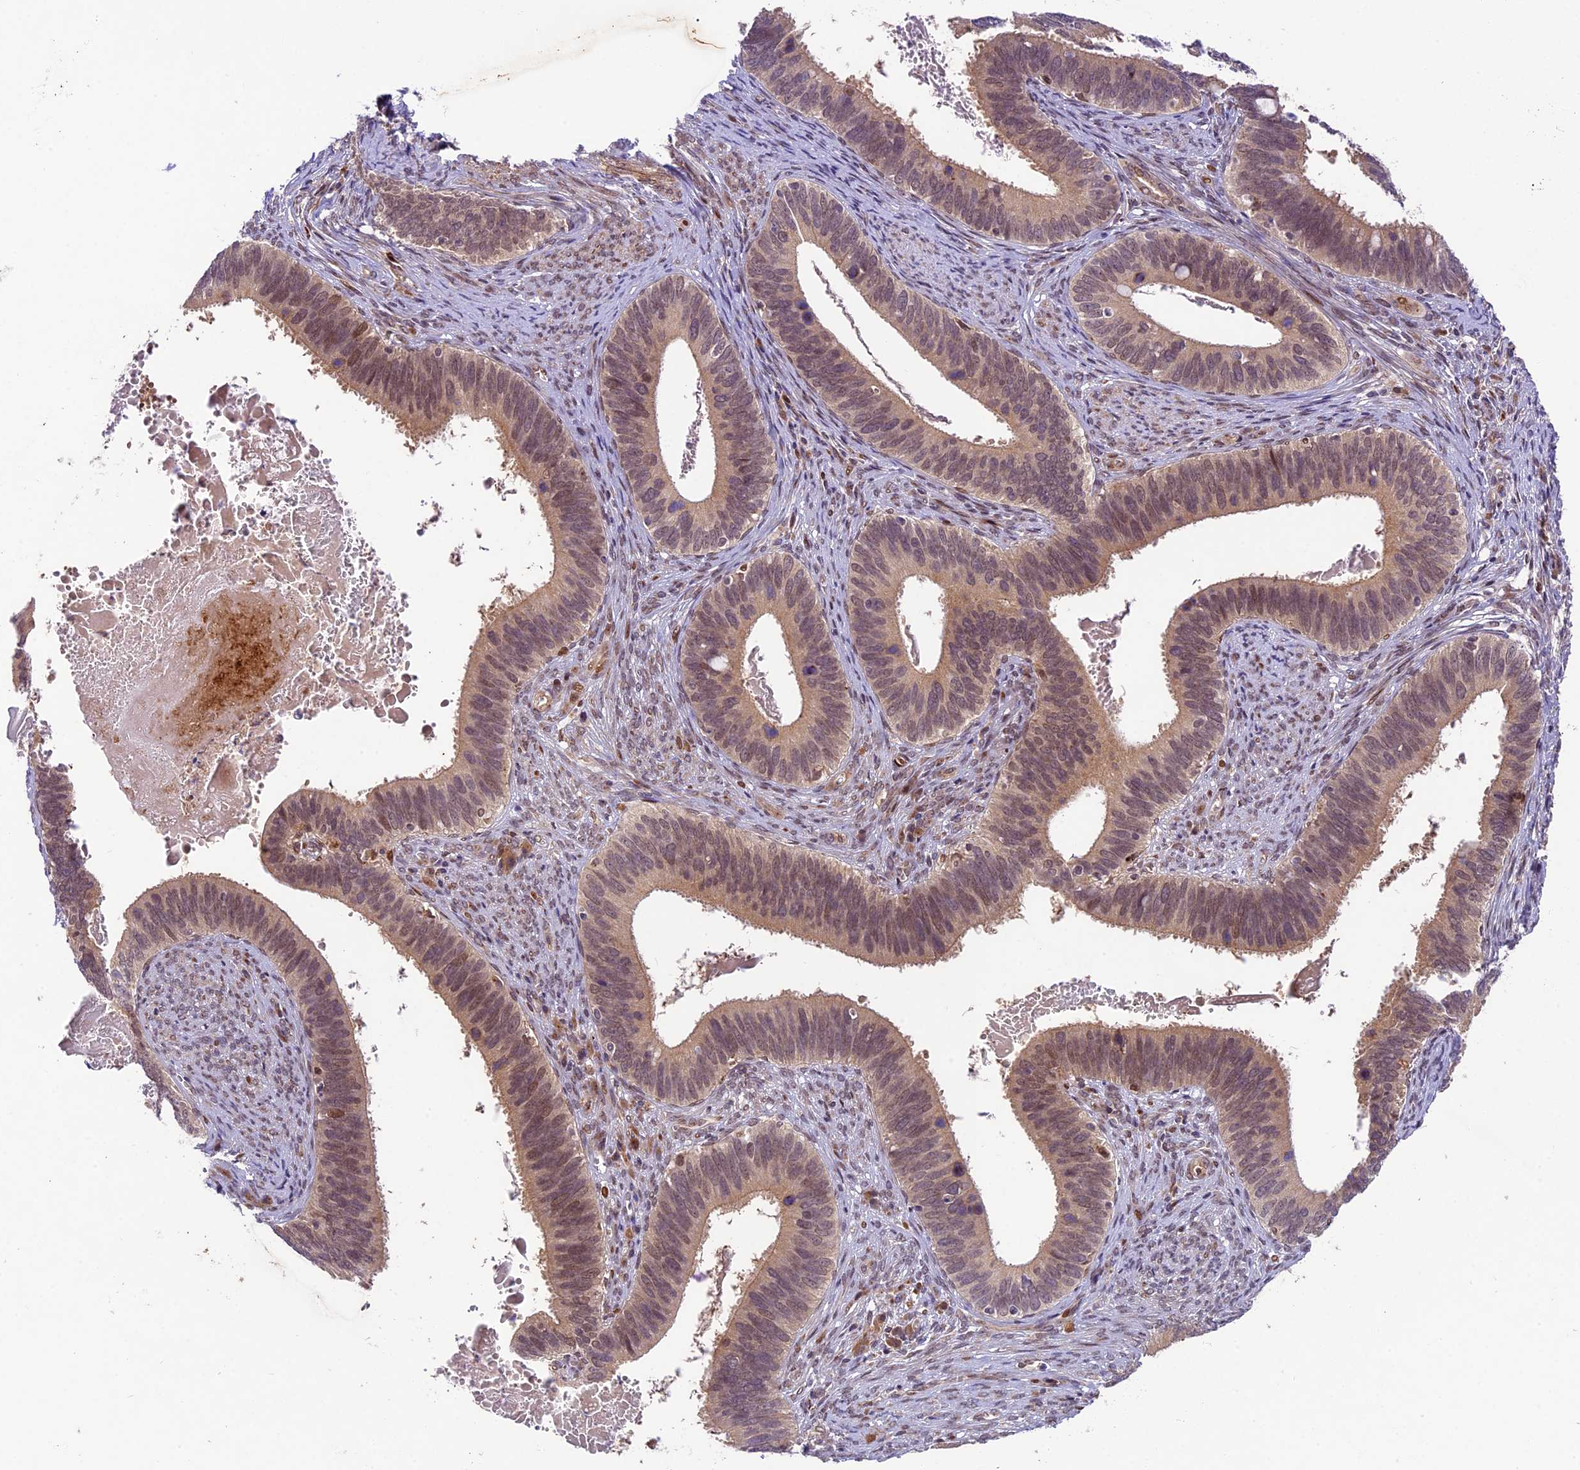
{"staining": {"intensity": "weak", "quantity": ">75%", "location": "nuclear"}, "tissue": "cervical cancer", "cell_type": "Tumor cells", "image_type": "cancer", "snomed": [{"axis": "morphology", "description": "Adenocarcinoma, NOS"}, {"axis": "topography", "description": "Cervix"}], "caption": "An image of human cervical adenocarcinoma stained for a protein exhibits weak nuclear brown staining in tumor cells.", "gene": "NEK8", "patient": {"sex": "female", "age": 42}}